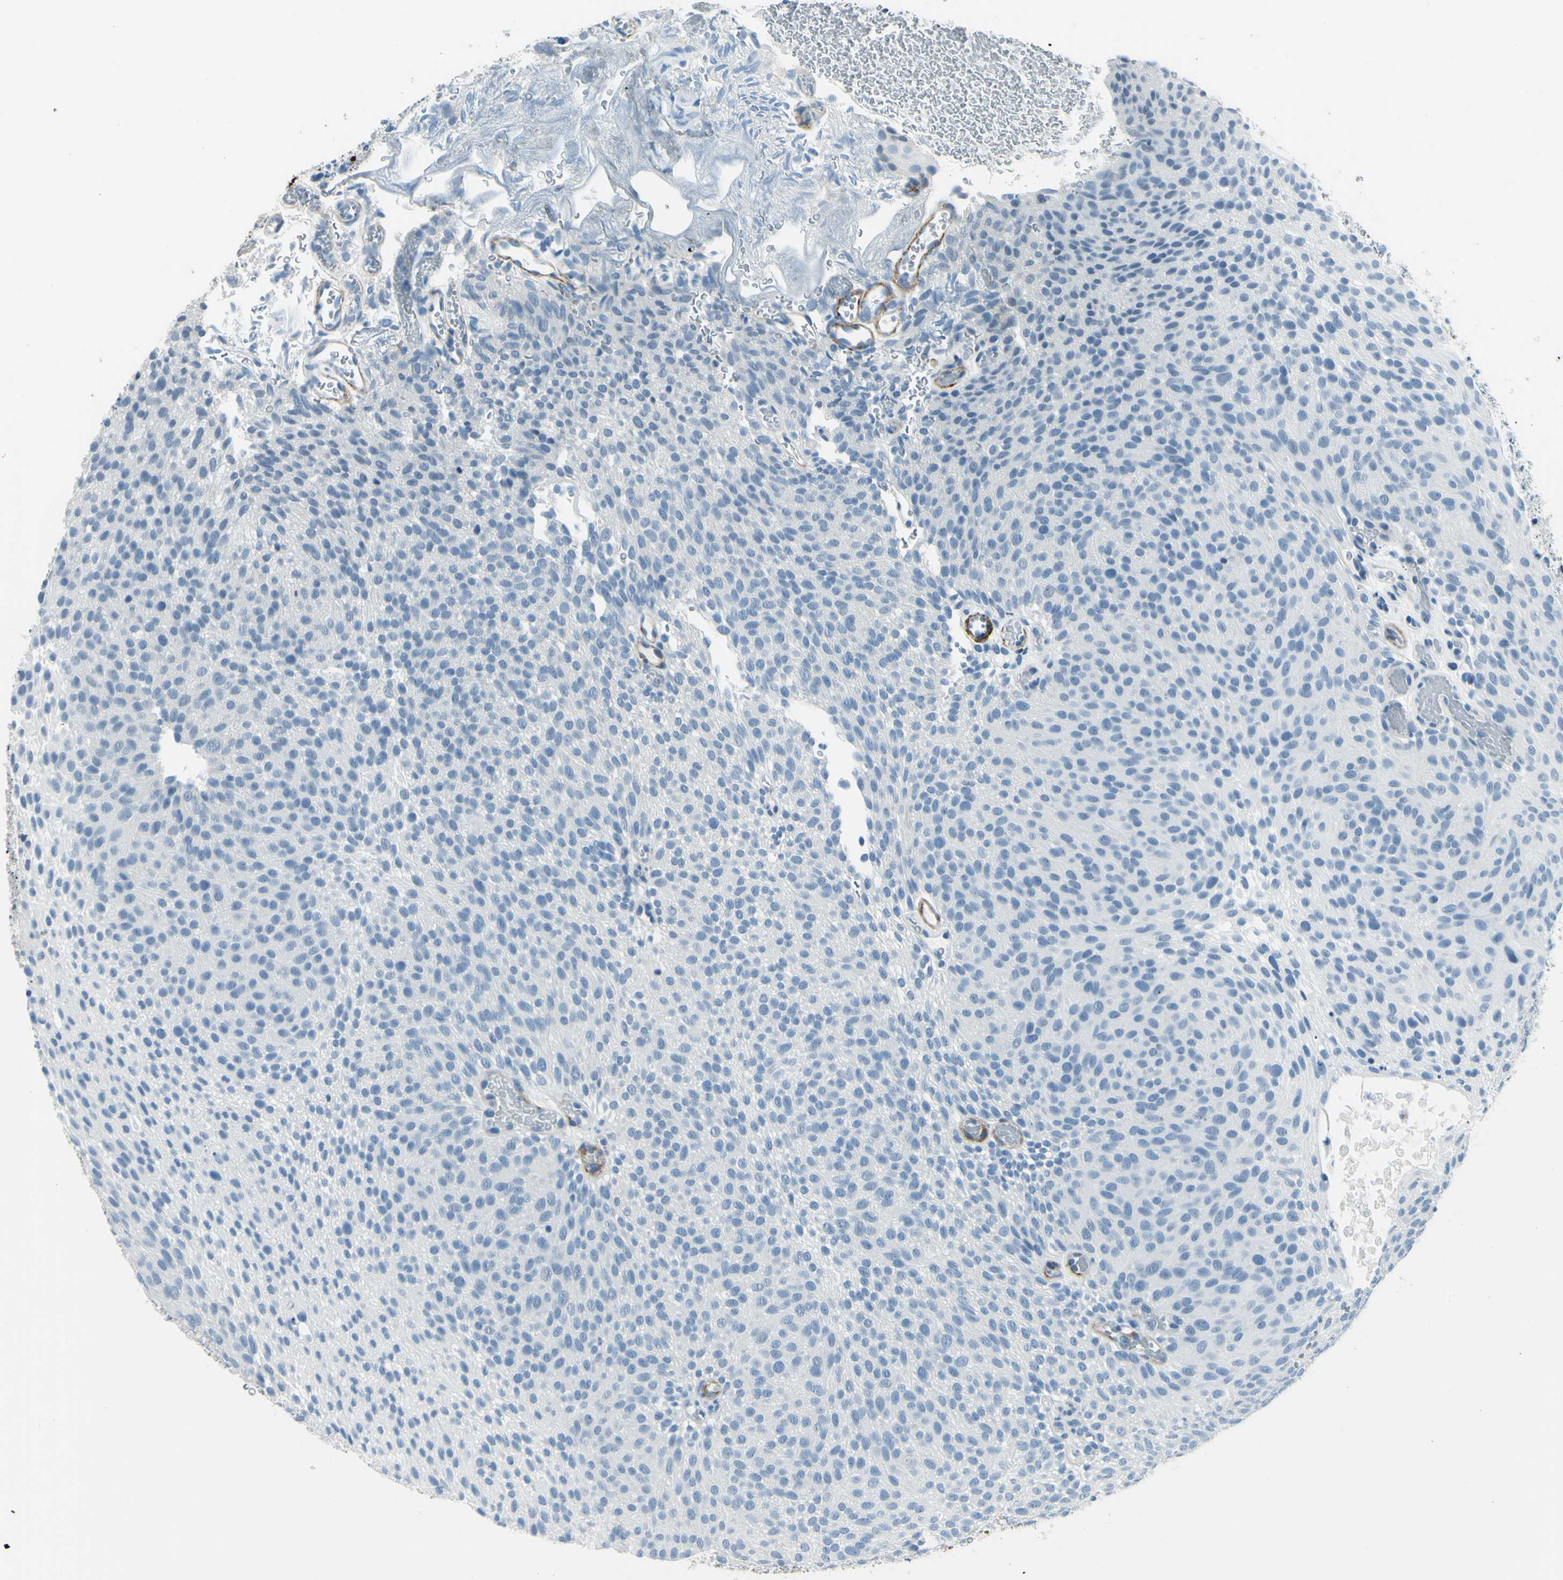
{"staining": {"intensity": "negative", "quantity": "none", "location": "none"}, "tissue": "urothelial cancer", "cell_type": "Tumor cells", "image_type": "cancer", "snomed": [{"axis": "morphology", "description": "Urothelial carcinoma, Low grade"}, {"axis": "topography", "description": "Urinary bladder"}], "caption": "Human urothelial carcinoma (low-grade) stained for a protein using IHC exhibits no positivity in tumor cells.", "gene": "CDH15", "patient": {"sex": "male", "age": 78}}